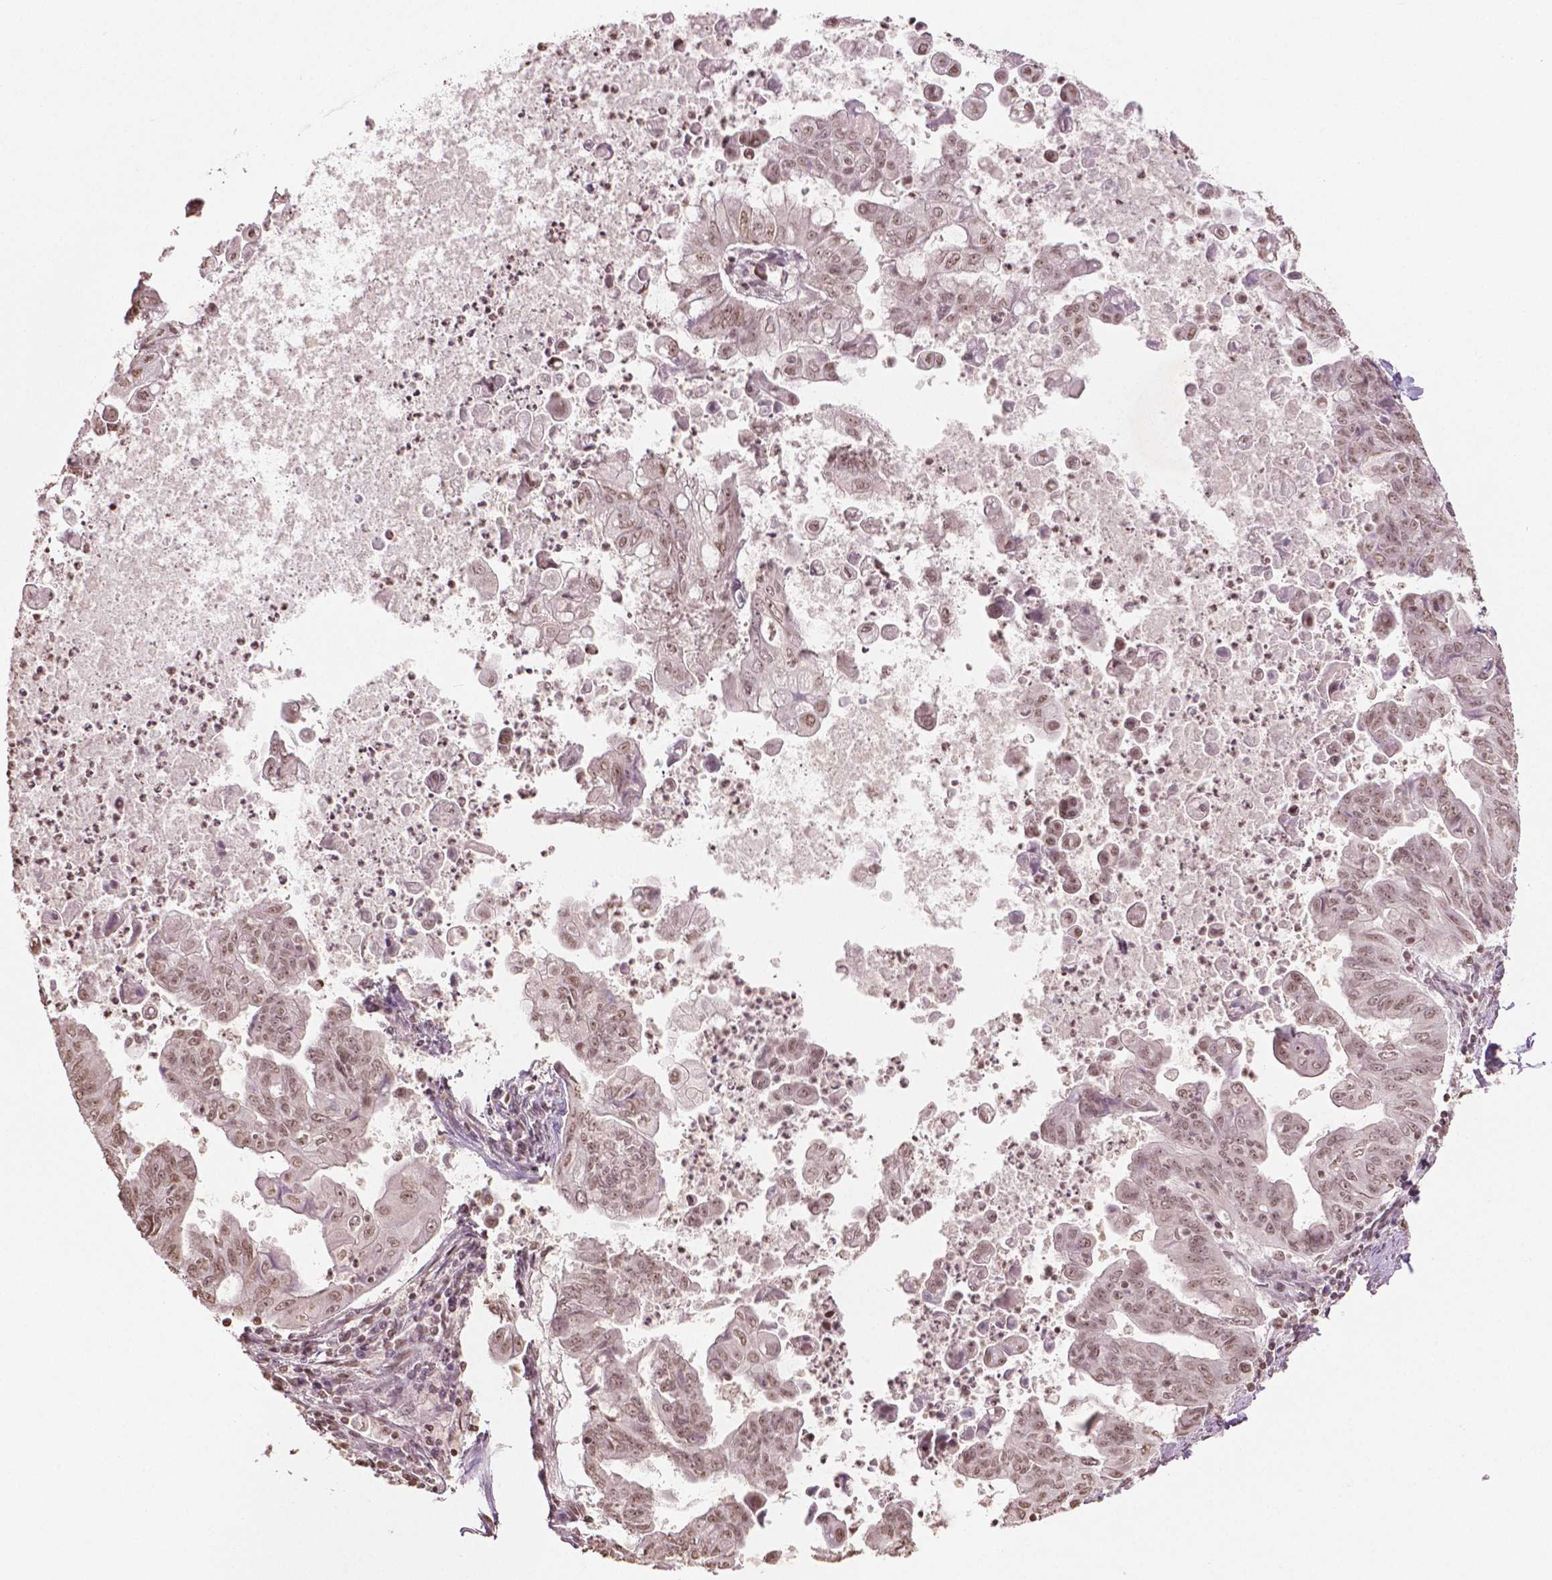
{"staining": {"intensity": "moderate", "quantity": ">75%", "location": "nuclear"}, "tissue": "stomach cancer", "cell_type": "Tumor cells", "image_type": "cancer", "snomed": [{"axis": "morphology", "description": "Adenocarcinoma, NOS"}, {"axis": "topography", "description": "Stomach, upper"}], "caption": "Immunohistochemical staining of adenocarcinoma (stomach) shows medium levels of moderate nuclear positivity in about >75% of tumor cells. Using DAB (3,3'-diaminobenzidine) (brown) and hematoxylin (blue) stains, captured at high magnification using brightfield microscopy.", "gene": "DEK", "patient": {"sex": "male", "age": 80}}